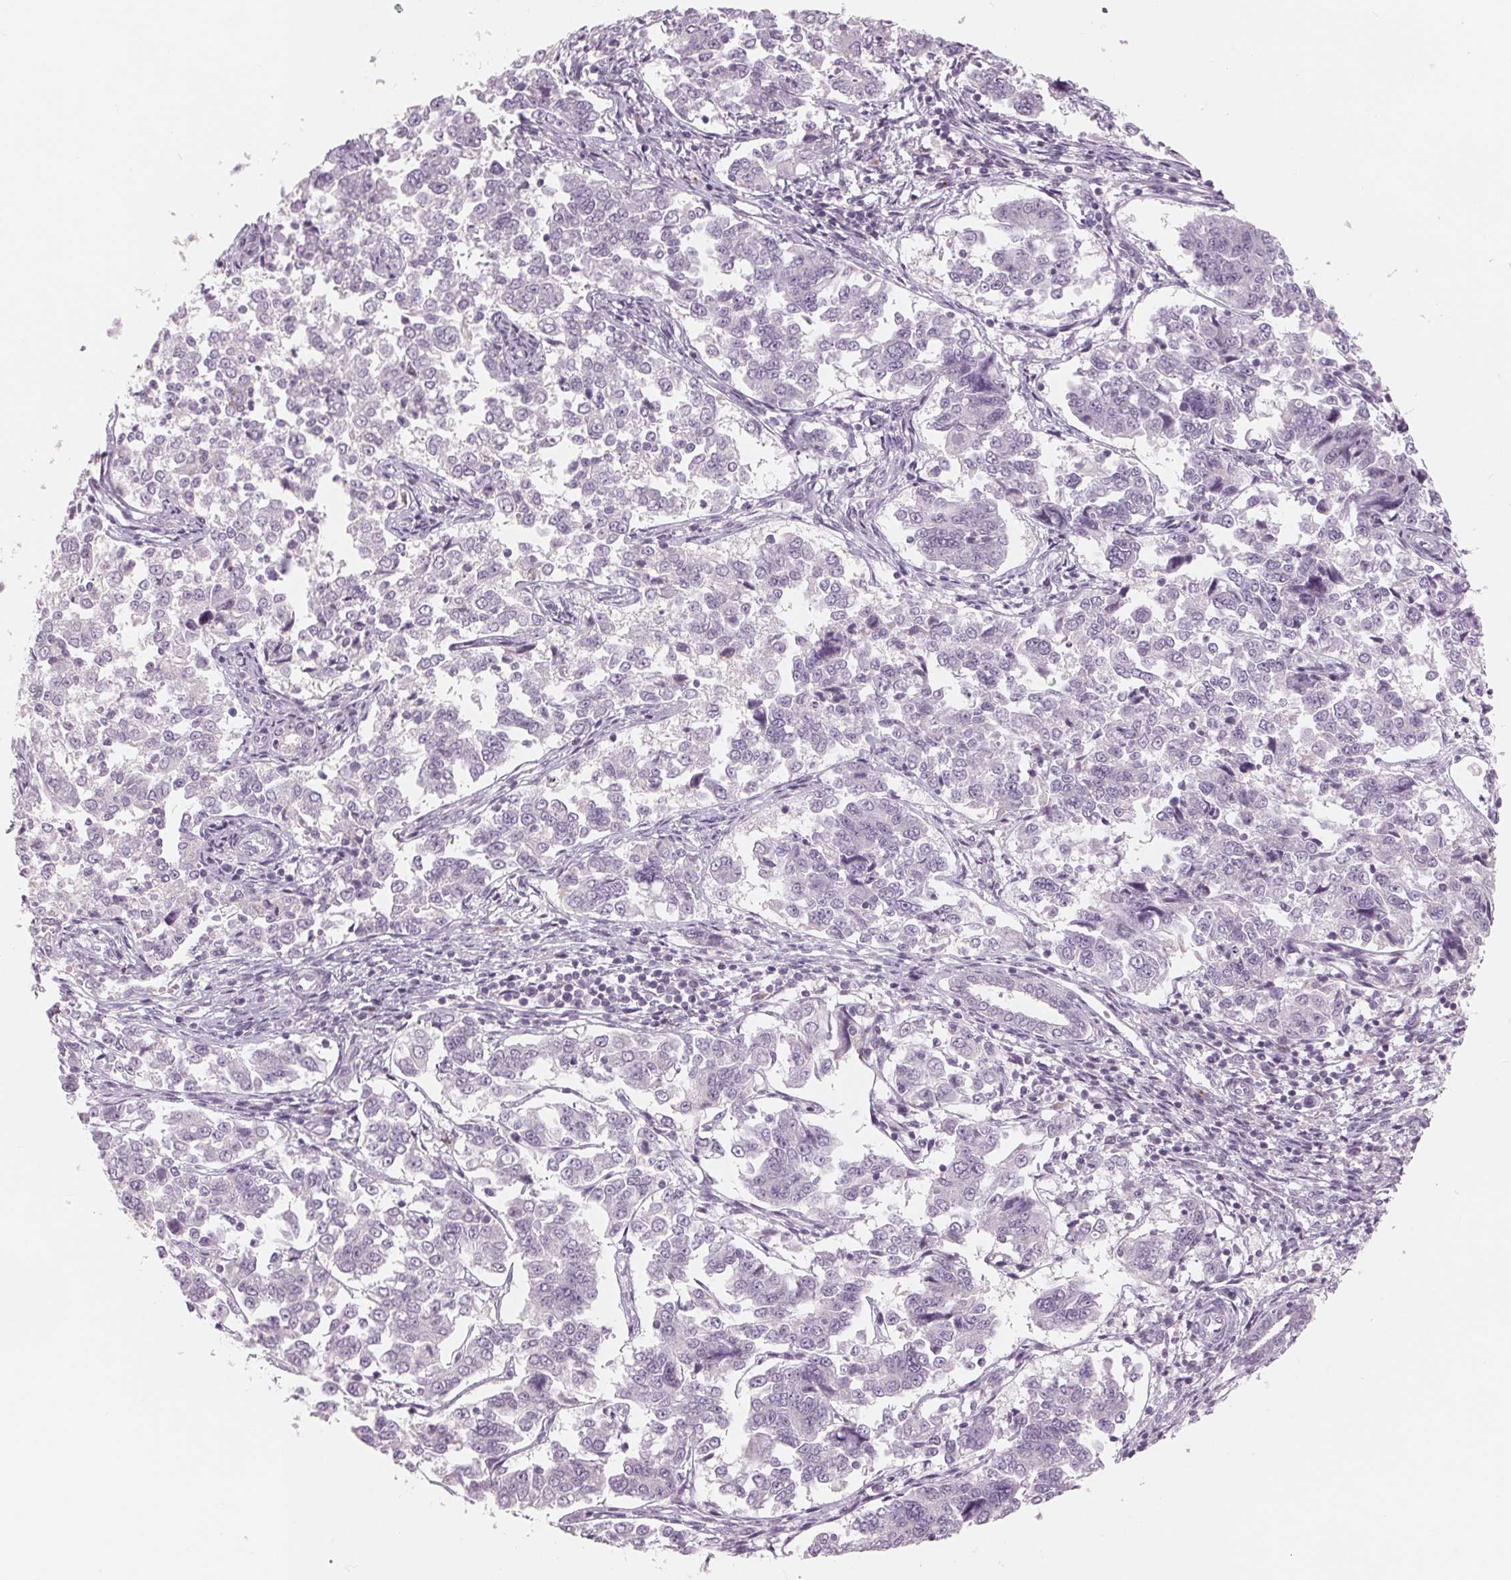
{"staining": {"intensity": "negative", "quantity": "none", "location": "none"}, "tissue": "endometrial cancer", "cell_type": "Tumor cells", "image_type": "cancer", "snomed": [{"axis": "morphology", "description": "Adenocarcinoma, NOS"}, {"axis": "topography", "description": "Endometrium"}], "caption": "DAB immunohistochemical staining of endometrial cancer reveals no significant expression in tumor cells.", "gene": "IL9R", "patient": {"sex": "female", "age": 43}}